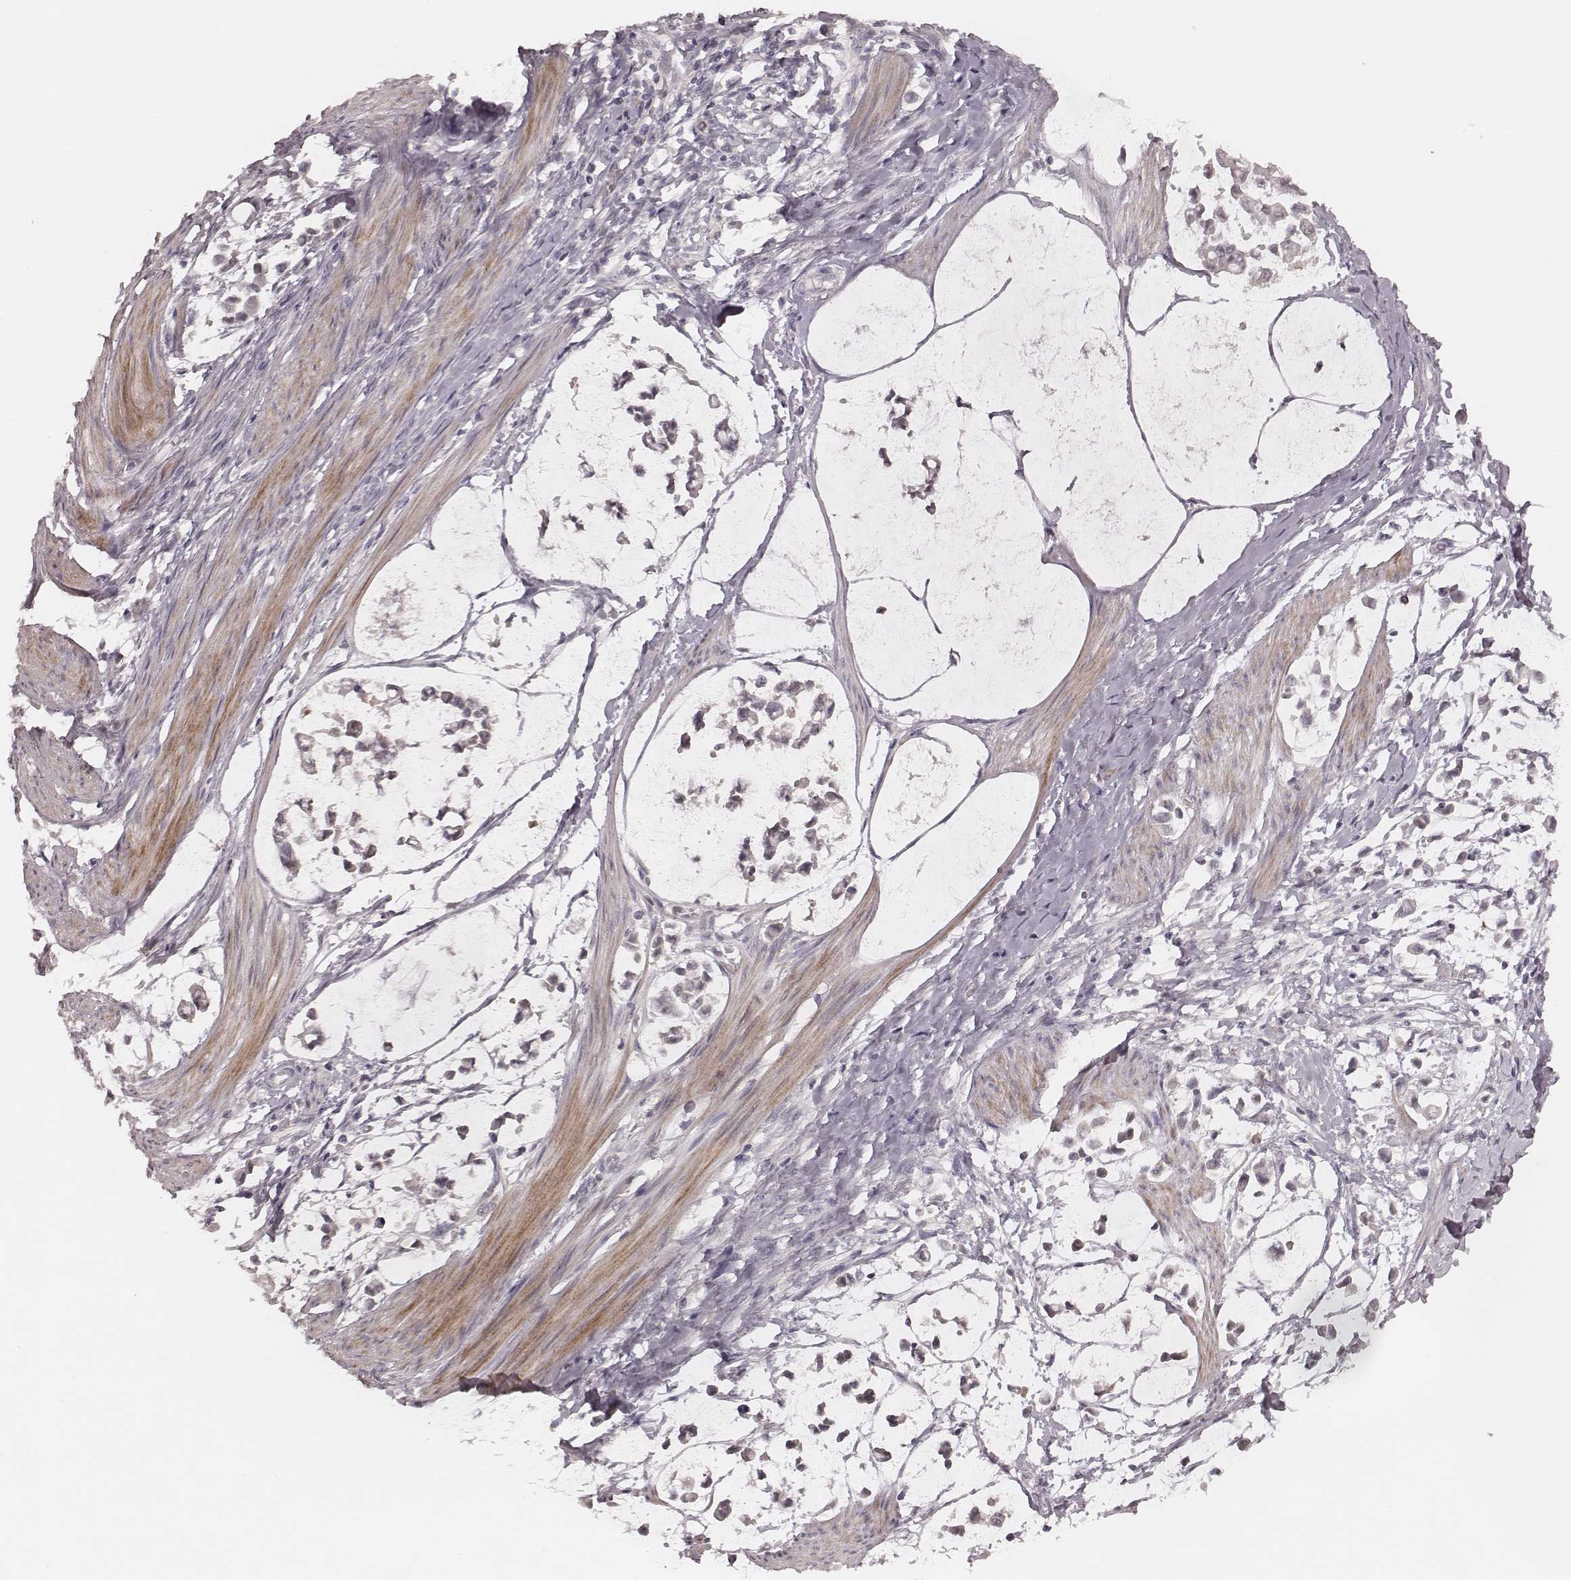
{"staining": {"intensity": "negative", "quantity": "none", "location": "none"}, "tissue": "stomach cancer", "cell_type": "Tumor cells", "image_type": "cancer", "snomed": [{"axis": "morphology", "description": "Adenocarcinoma, NOS"}, {"axis": "topography", "description": "Stomach"}], "caption": "Immunohistochemical staining of adenocarcinoma (stomach) demonstrates no significant expression in tumor cells. Nuclei are stained in blue.", "gene": "FAM13B", "patient": {"sex": "male", "age": 82}}